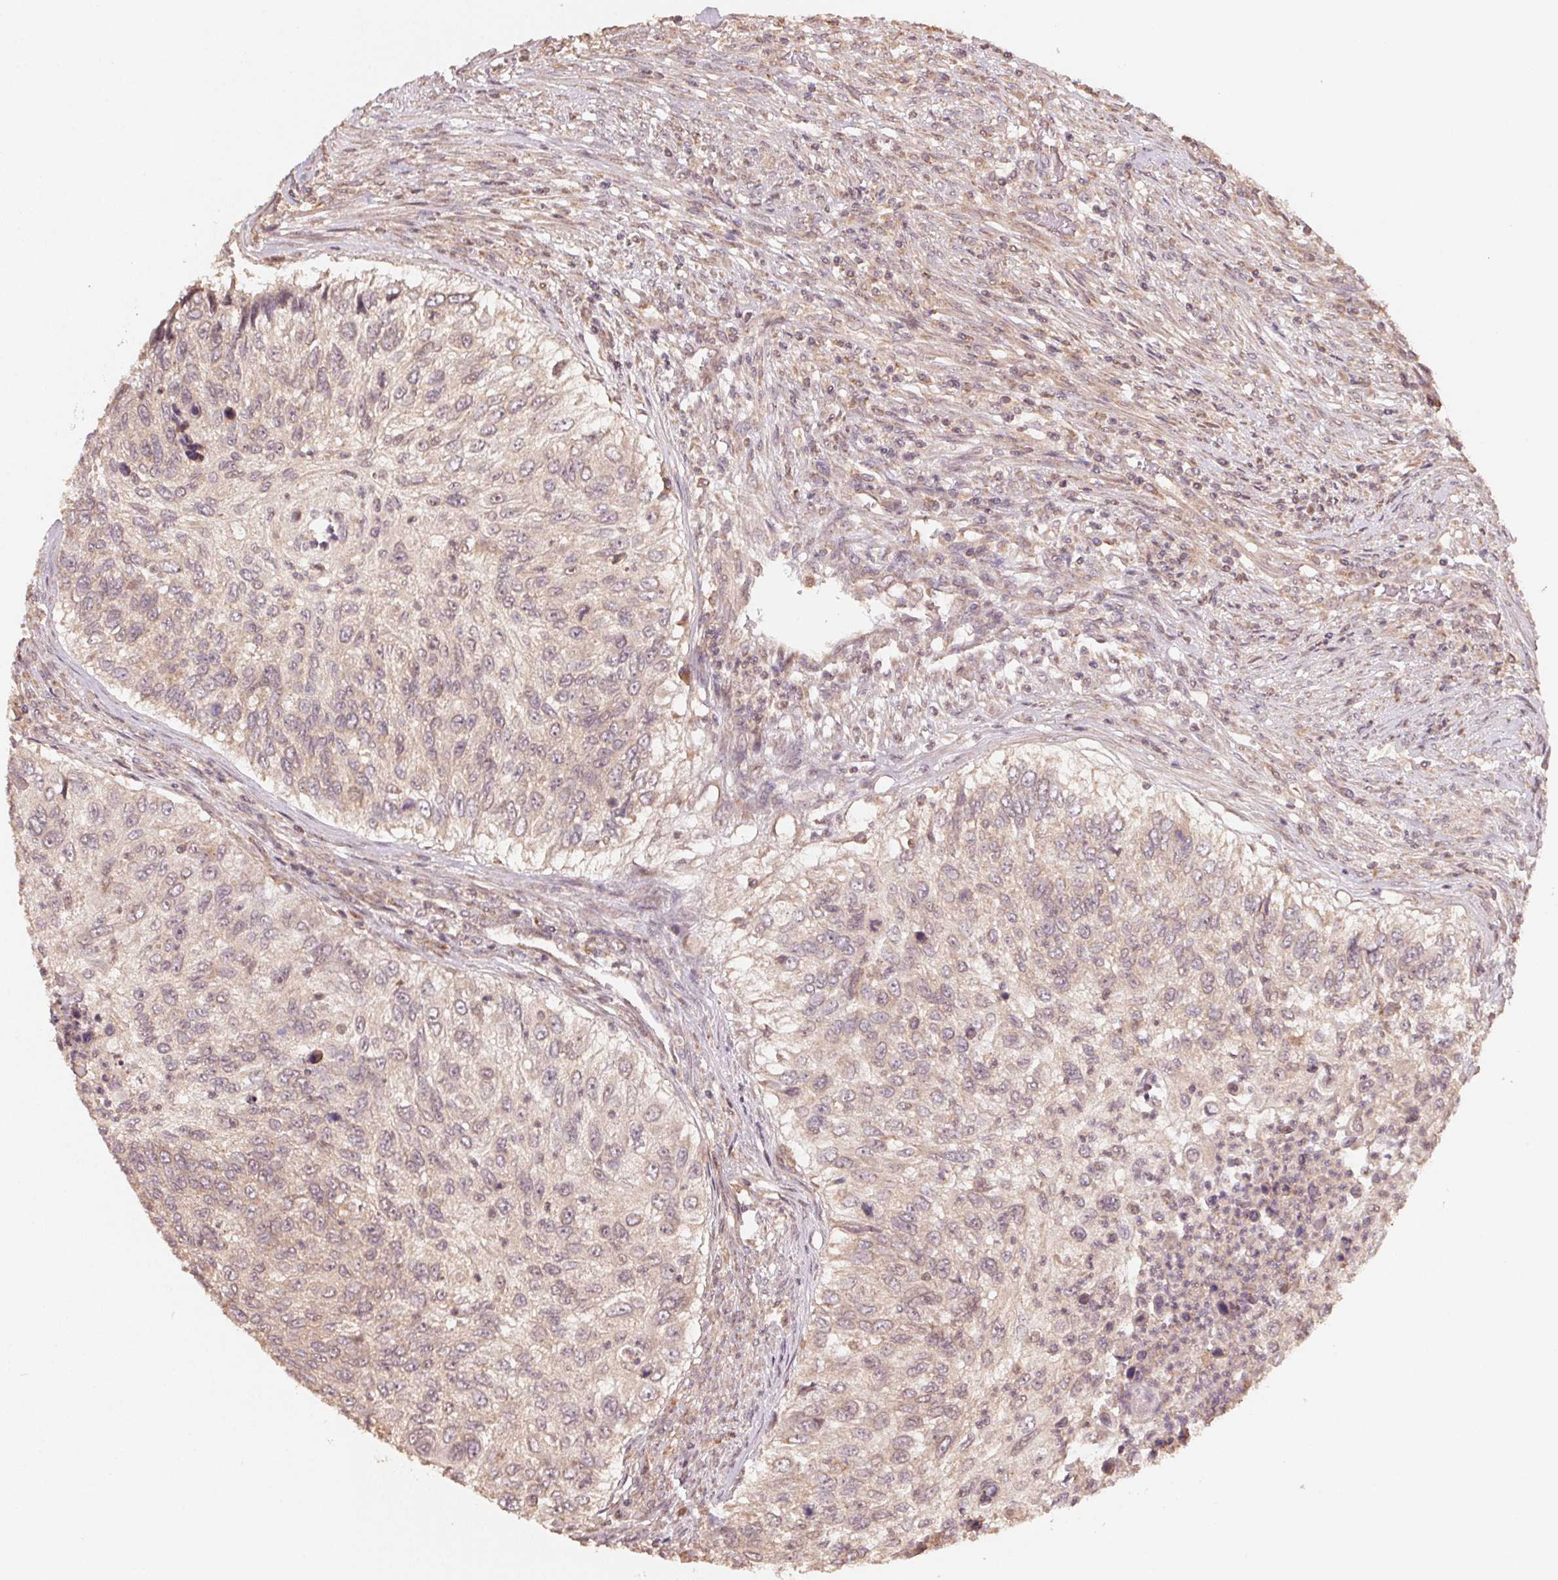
{"staining": {"intensity": "weak", "quantity": "<25%", "location": "cytoplasmic/membranous"}, "tissue": "urothelial cancer", "cell_type": "Tumor cells", "image_type": "cancer", "snomed": [{"axis": "morphology", "description": "Urothelial carcinoma, High grade"}, {"axis": "topography", "description": "Urinary bladder"}], "caption": "Image shows no protein positivity in tumor cells of urothelial carcinoma (high-grade) tissue. (DAB (3,3'-diaminobenzidine) immunohistochemistry (IHC), high magnification).", "gene": "WBP2", "patient": {"sex": "female", "age": 60}}